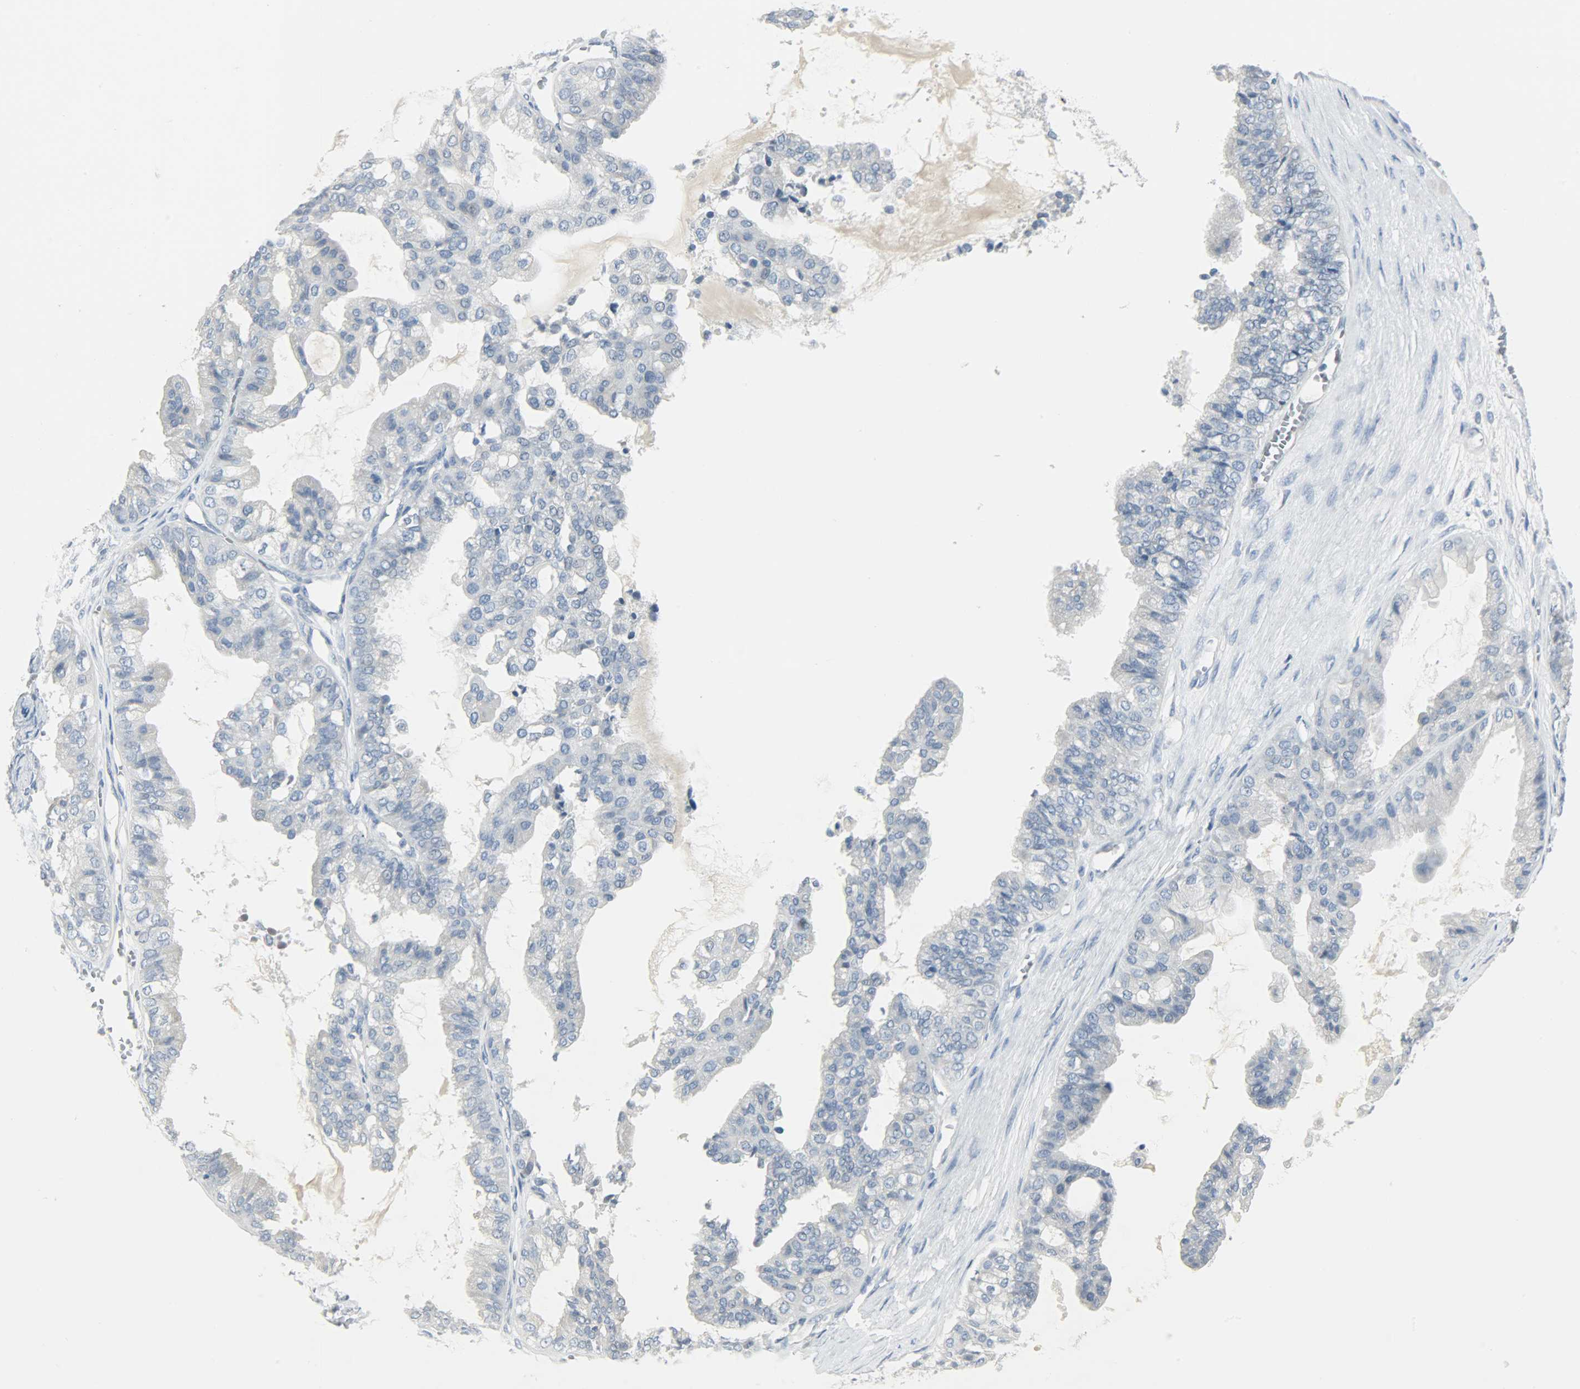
{"staining": {"intensity": "negative", "quantity": "none", "location": "none"}, "tissue": "ovarian cancer", "cell_type": "Tumor cells", "image_type": "cancer", "snomed": [{"axis": "morphology", "description": "Carcinoma, NOS"}, {"axis": "morphology", "description": "Carcinoma, endometroid"}, {"axis": "topography", "description": "Ovary"}], "caption": "This photomicrograph is of ovarian cancer (carcinoma) stained with immunohistochemistry (IHC) to label a protein in brown with the nuclei are counter-stained blue. There is no expression in tumor cells.", "gene": "KIT", "patient": {"sex": "female", "age": 50}}